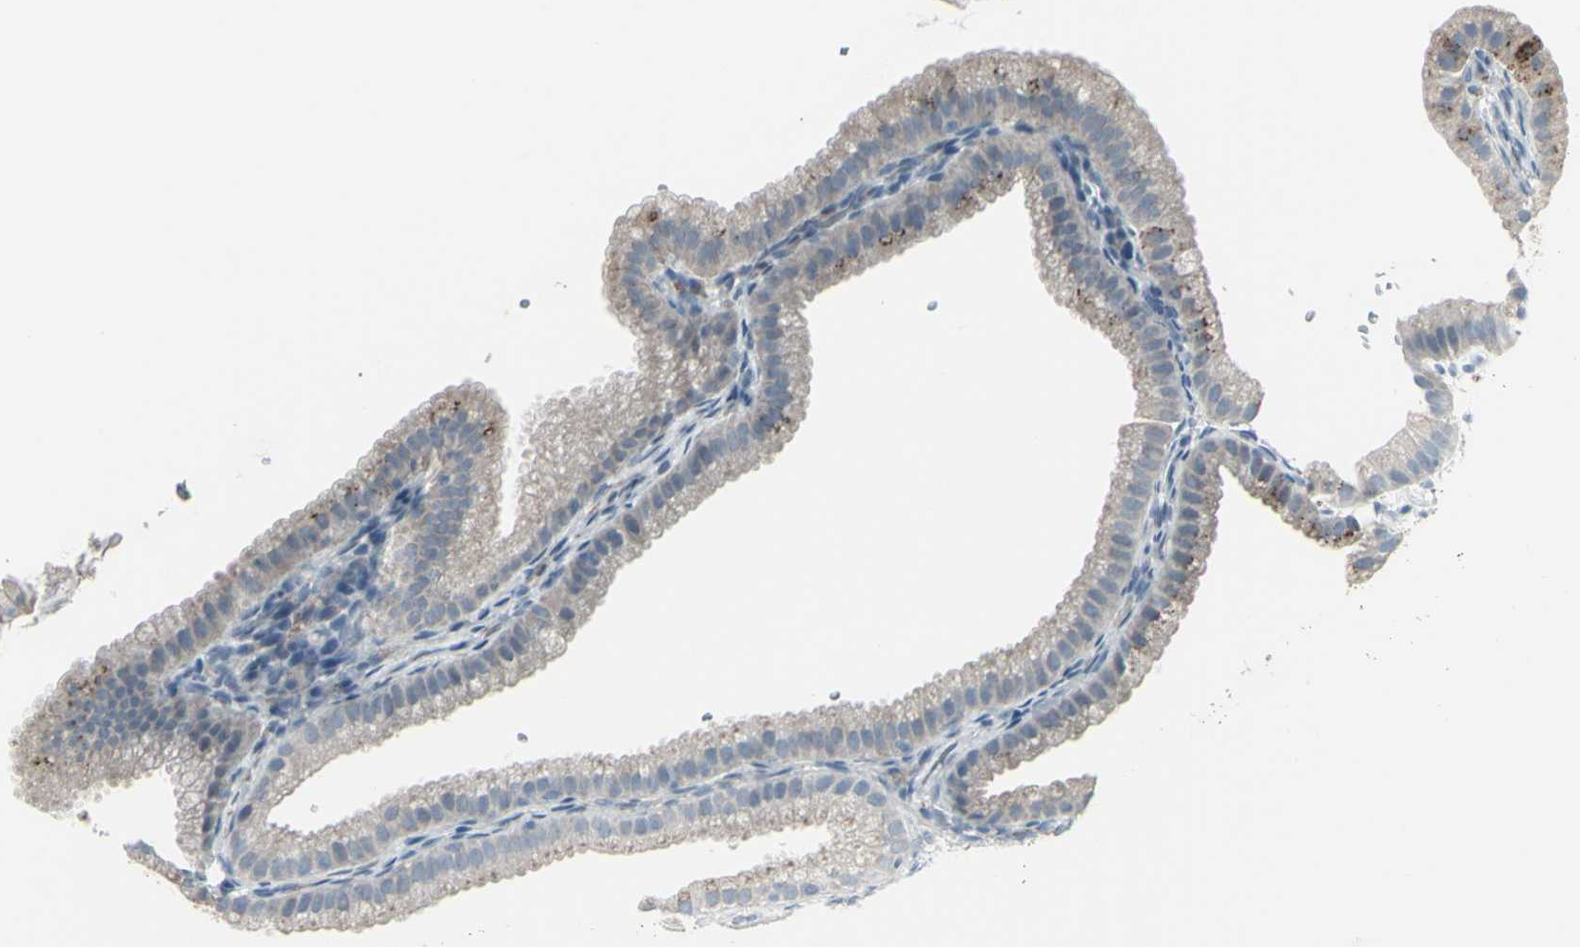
{"staining": {"intensity": "weak", "quantity": ">75%", "location": "cytoplasmic/membranous"}, "tissue": "gallbladder", "cell_type": "Glandular cells", "image_type": "normal", "snomed": [{"axis": "morphology", "description": "Normal tissue, NOS"}, {"axis": "topography", "description": "Gallbladder"}], "caption": "Brown immunohistochemical staining in normal human gallbladder reveals weak cytoplasmic/membranous staining in approximately >75% of glandular cells.", "gene": "RAB3A", "patient": {"sex": "female", "age": 64}}